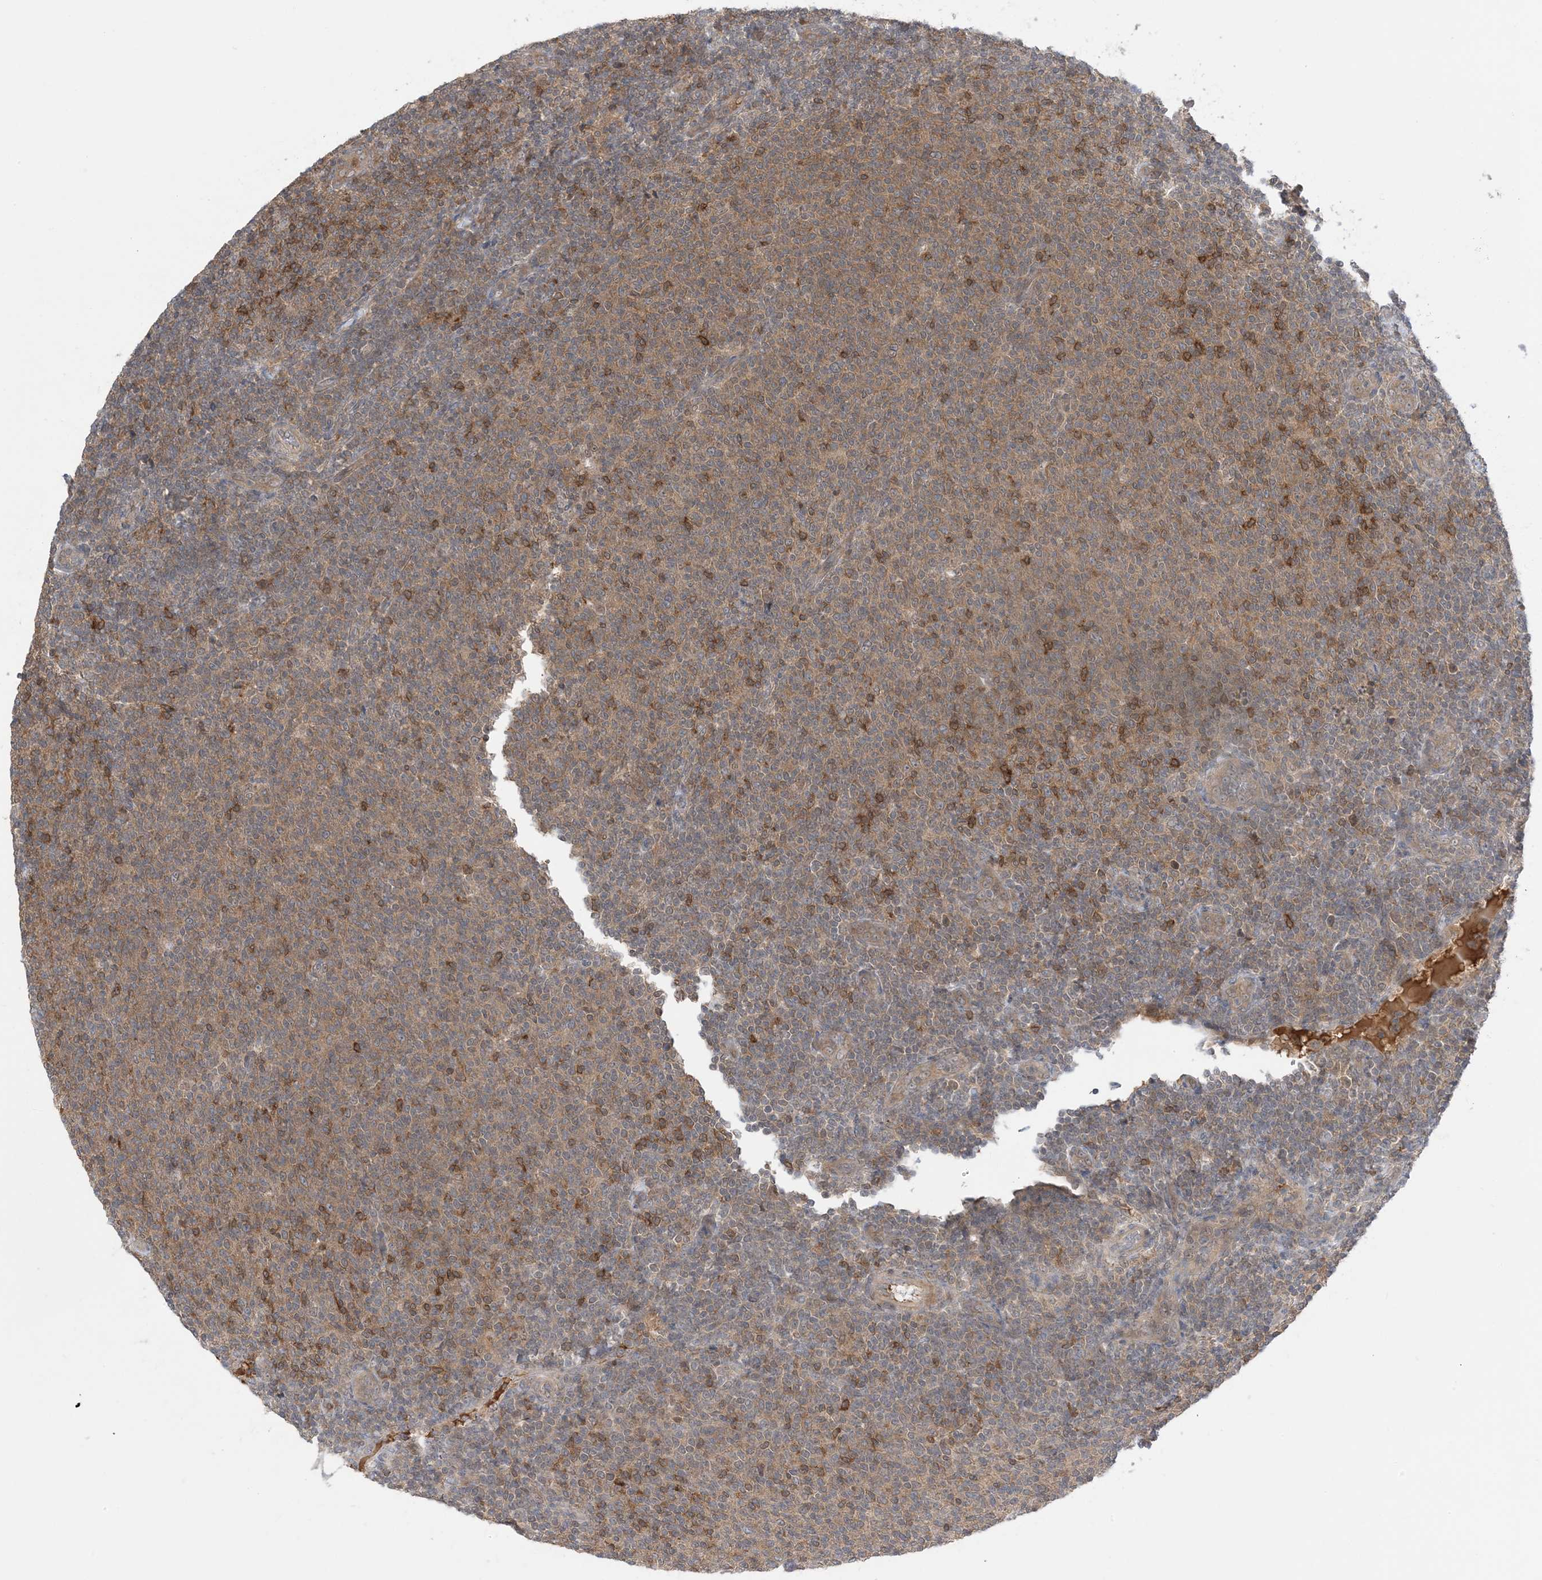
{"staining": {"intensity": "moderate", "quantity": ">75%", "location": "cytoplasmic/membranous"}, "tissue": "lymphoma", "cell_type": "Tumor cells", "image_type": "cancer", "snomed": [{"axis": "morphology", "description": "Malignant lymphoma, non-Hodgkin's type, Low grade"}, {"axis": "topography", "description": "Lymph node"}], "caption": "Protein analysis of malignant lymphoma, non-Hodgkin's type (low-grade) tissue displays moderate cytoplasmic/membranous positivity in approximately >75% of tumor cells.", "gene": "WDR26", "patient": {"sex": "male", "age": 66}}